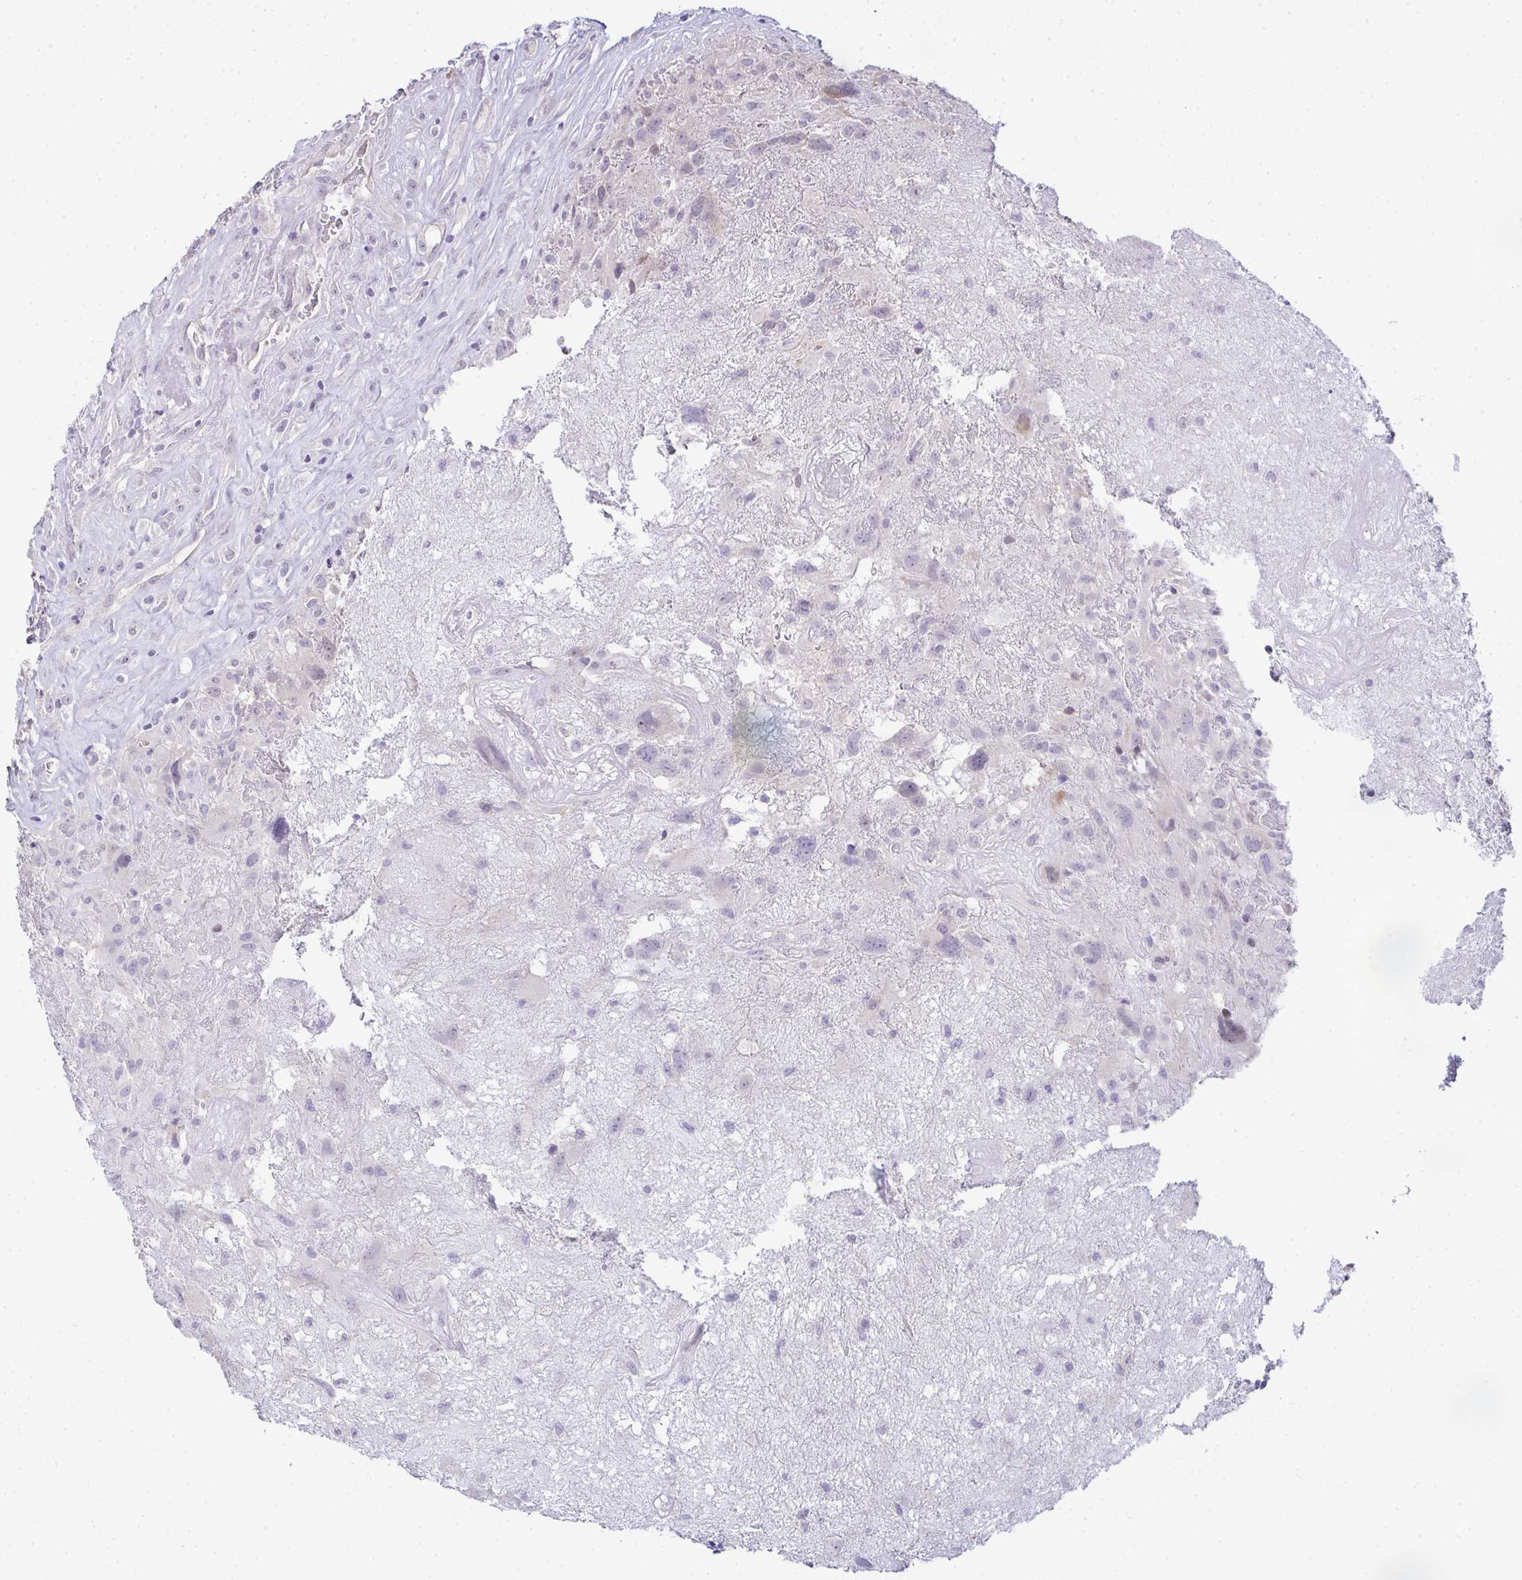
{"staining": {"intensity": "negative", "quantity": "none", "location": "none"}, "tissue": "glioma", "cell_type": "Tumor cells", "image_type": "cancer", "snomed": [{"axis": "morphology", "description": "Glioma, malignant, High grade"}, {"axis": "topography", "description": "Brain"}], "caption": "An immunohistochemistry micrograph of glioma is shown. There is no staining in tumor cells of glioma.", "gene": "GALNT16", "patient": {"sex": "male", "age": 46}}